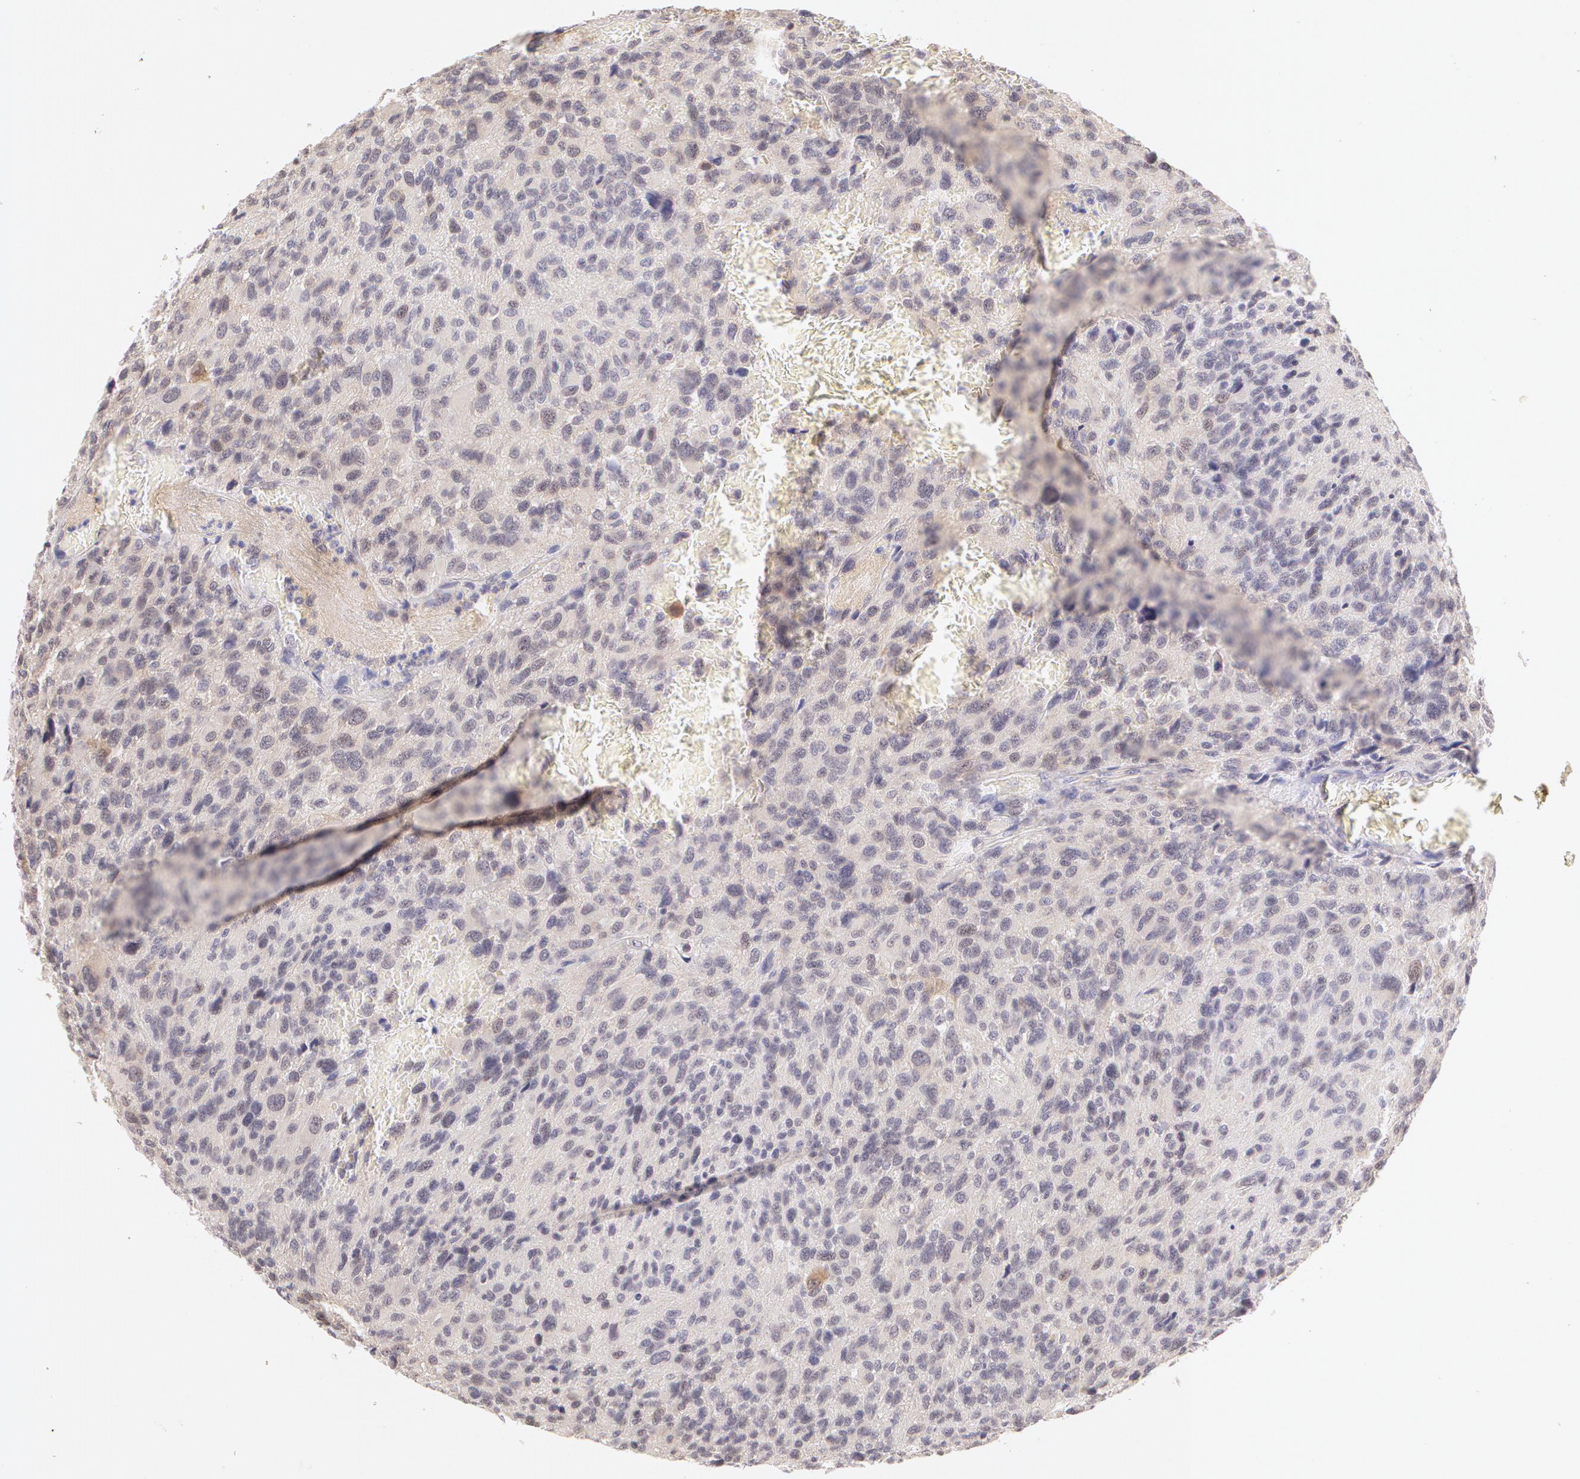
{"staining": {"intensity": "negative", "quantity": "none", "location": "none"}, "tissue": "glioma", "cell_type": "Tumor cells", "image_type": "cancer", "snomed": [{"axis": "morphology", "description": "Glioma, malignant, High grade"}, {"axis": "topography", "description": "Brain"}], "caption": "Tumor cells are negative for brown protein staining in glioma. (DAB (3,3'-diaminobenzidine) IHC, high magnification).", "gene": "ZNF597", "patient": {"sex": "male", "age": 69}}